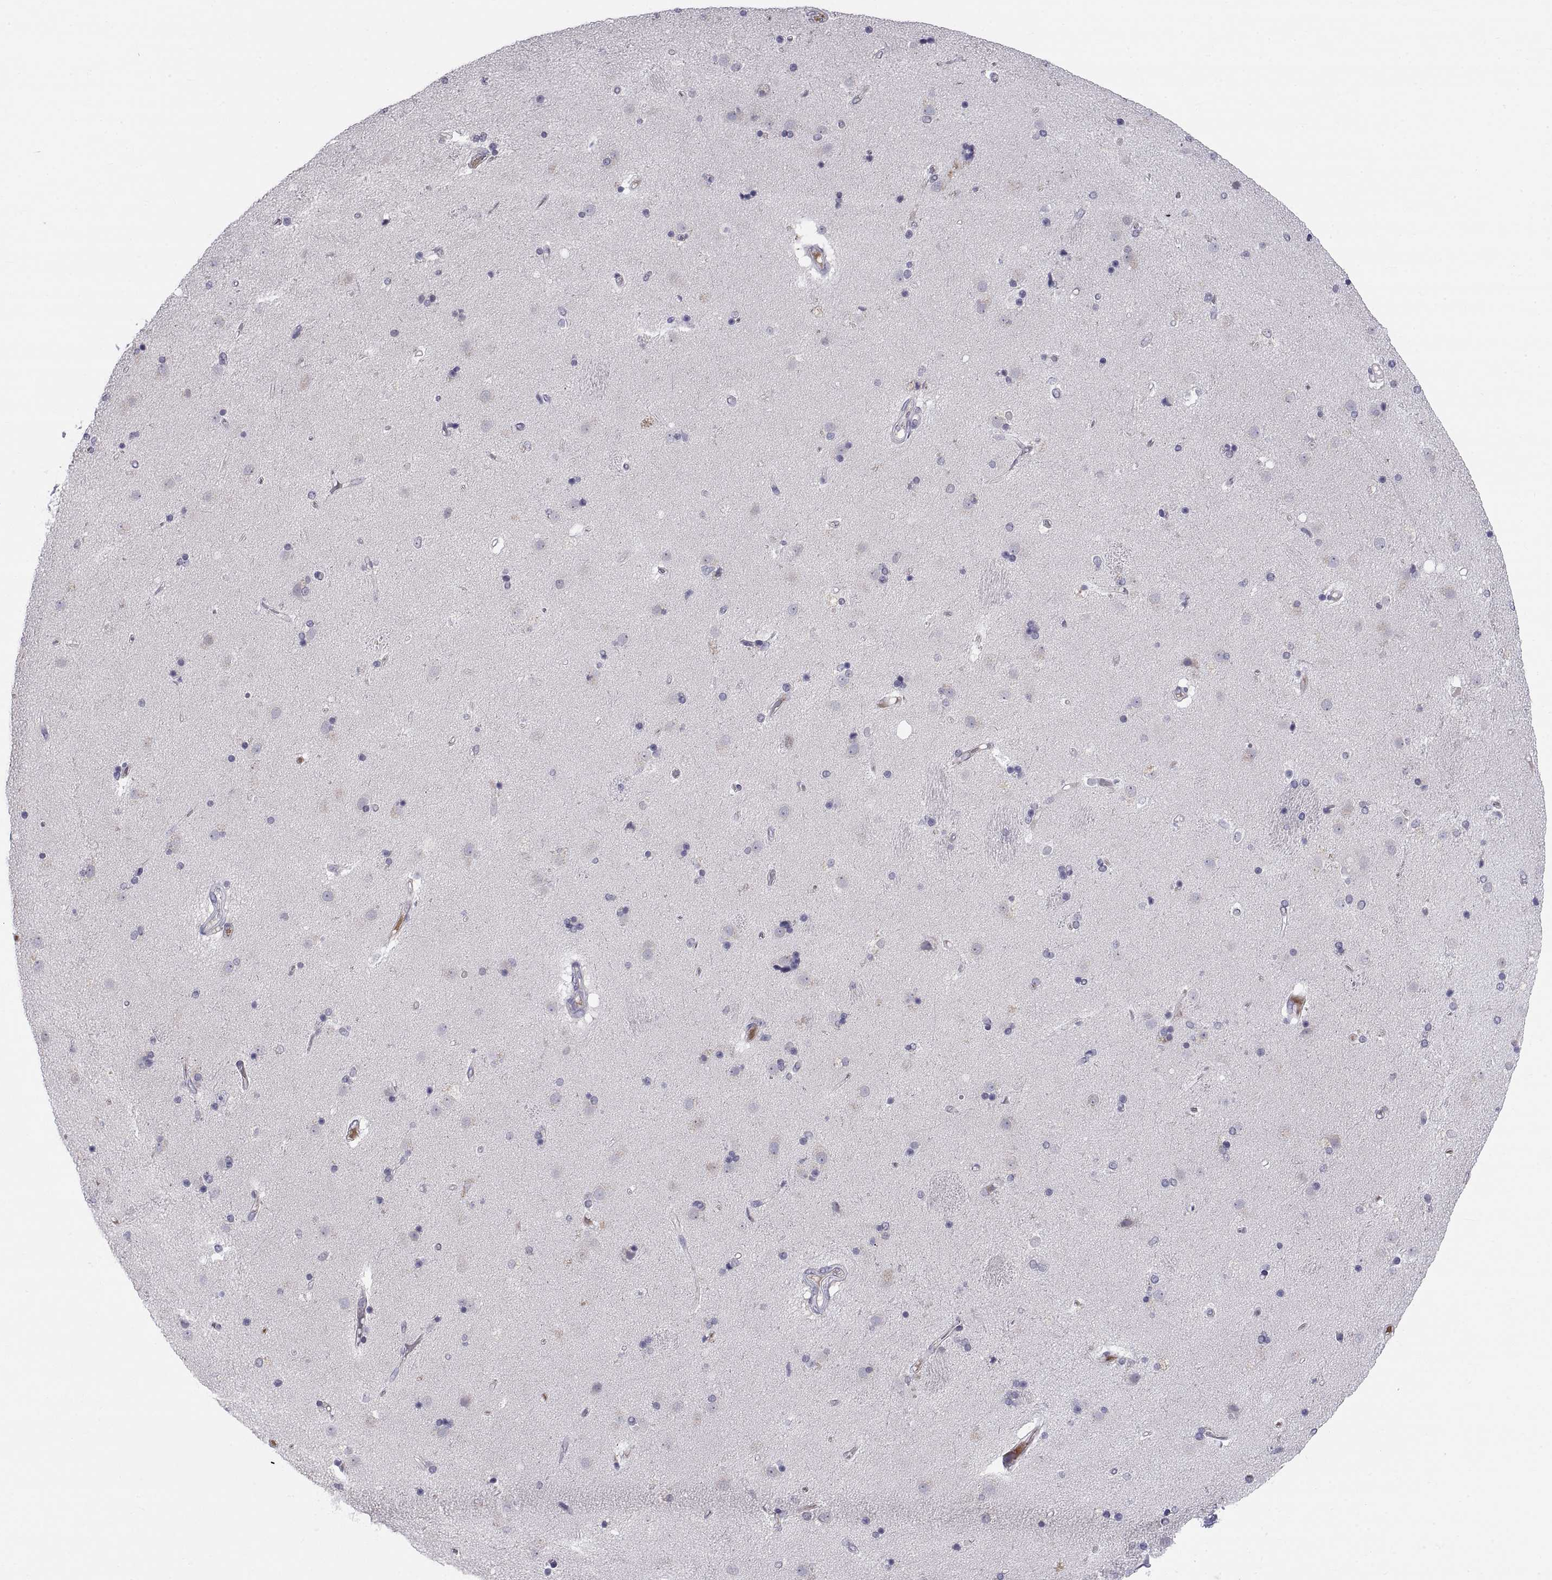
{"staining": {"intensity": "negative", "quantity": "none", "location": "none"}, "tissue": "caudate", "cell_type": "Glial cells", "image_type": "normal", "snomed": [{"axis": "morphology", "description": "Normal tissue, NOS"}, {"axis": "topography", "description": "Lateral ventricle wall"}], "caption": "Immunohistochemistry (IHC) micrograph of normal caudate: caudate stained with DAB reveals no significant protein positivity in glial cells.", "gene": "PKP1", "patient": {"sex": "male", "age": 54}}